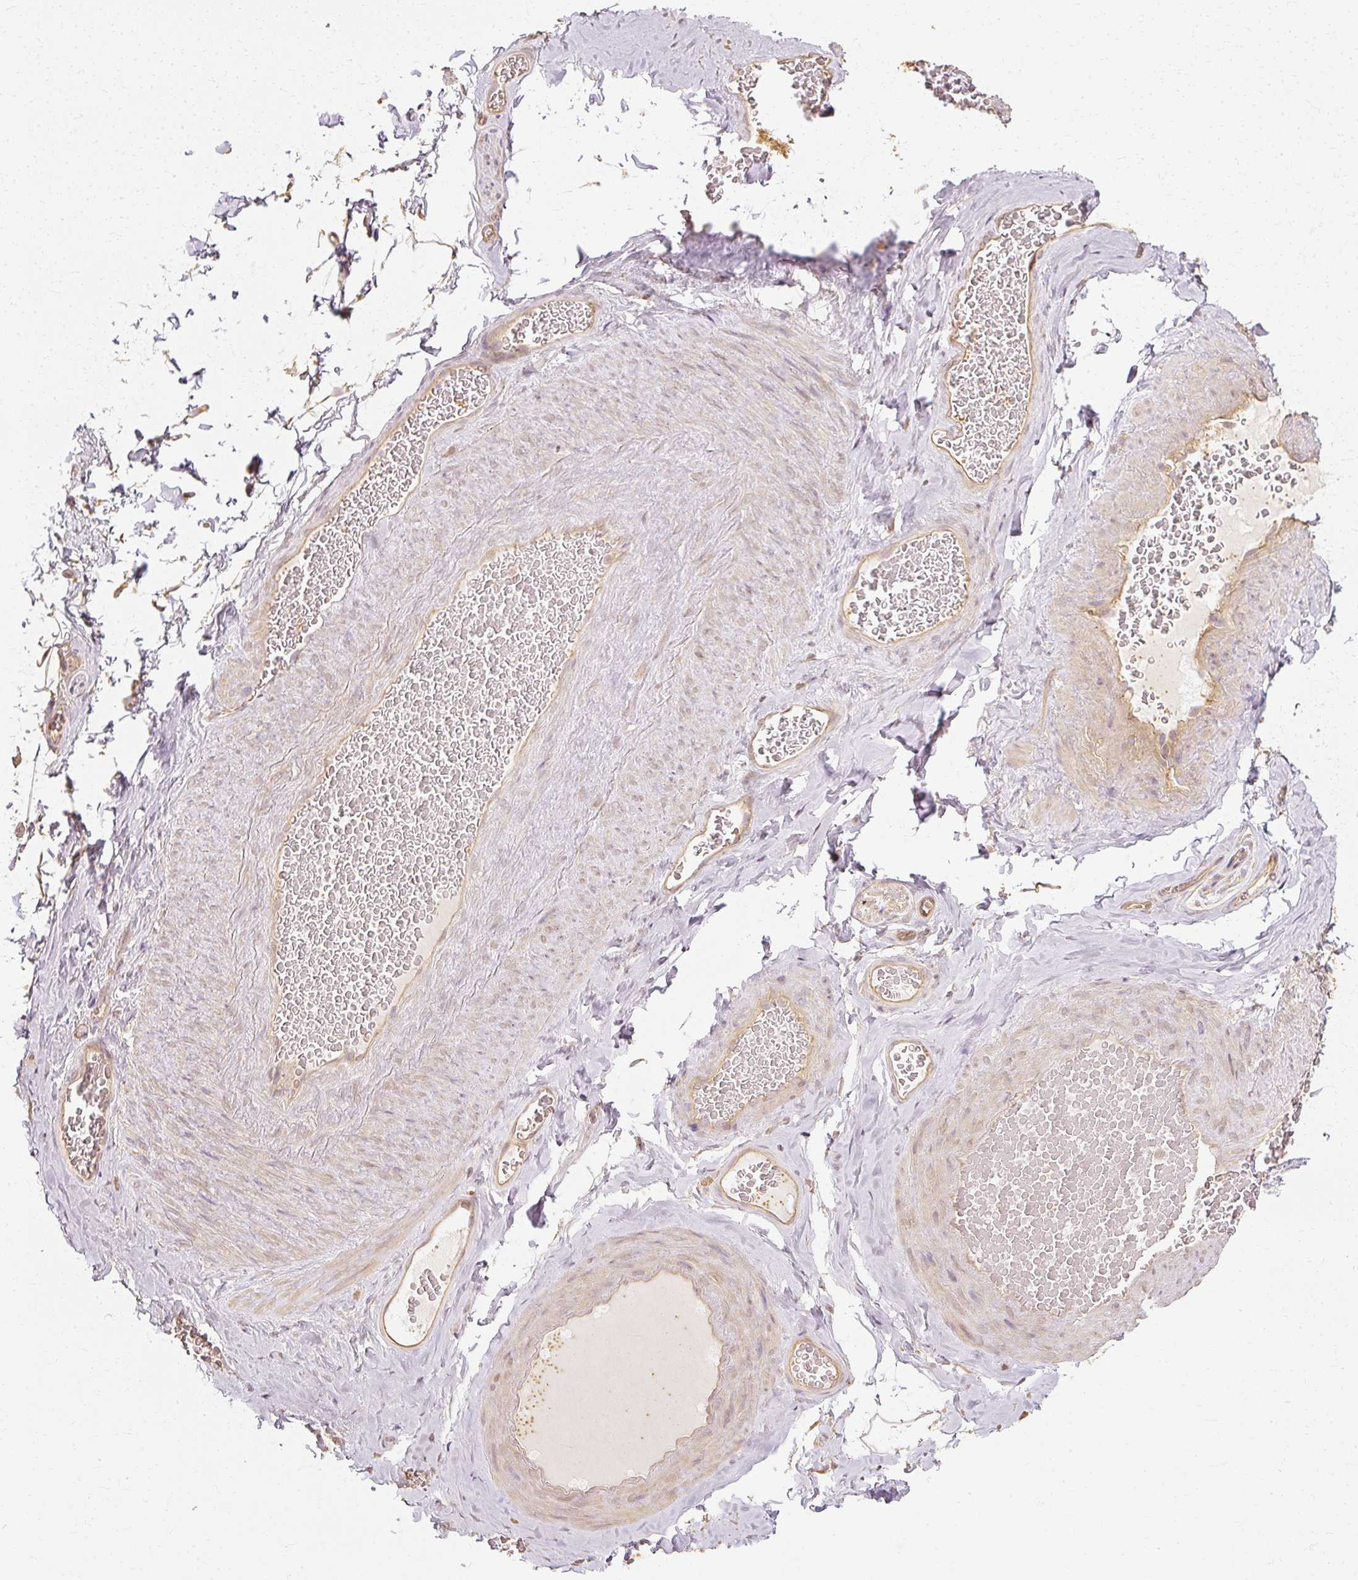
{"staining": {"intensity": "negative", "quantity": "none", "location": "none"}, "tissue": "adipose tissue", "cell_type": "Adipocytes", "image_type": "normal", "snomed": [{"axis": "morphology", "description": "Normal tissue, NOS"}, {"axis": "topography", "description": "Vascular tissue"}, {"axis": "topography", "description": "Peripheral nerve tissue"}], "caption": "Adipocytes are negative for brown protein staining in benign adipose tissue. (Immunohistochemistry, brightfield microscopy, high magnification).", "gene": "GNAQ", "patient": {"sex": "male", "age": 41}}